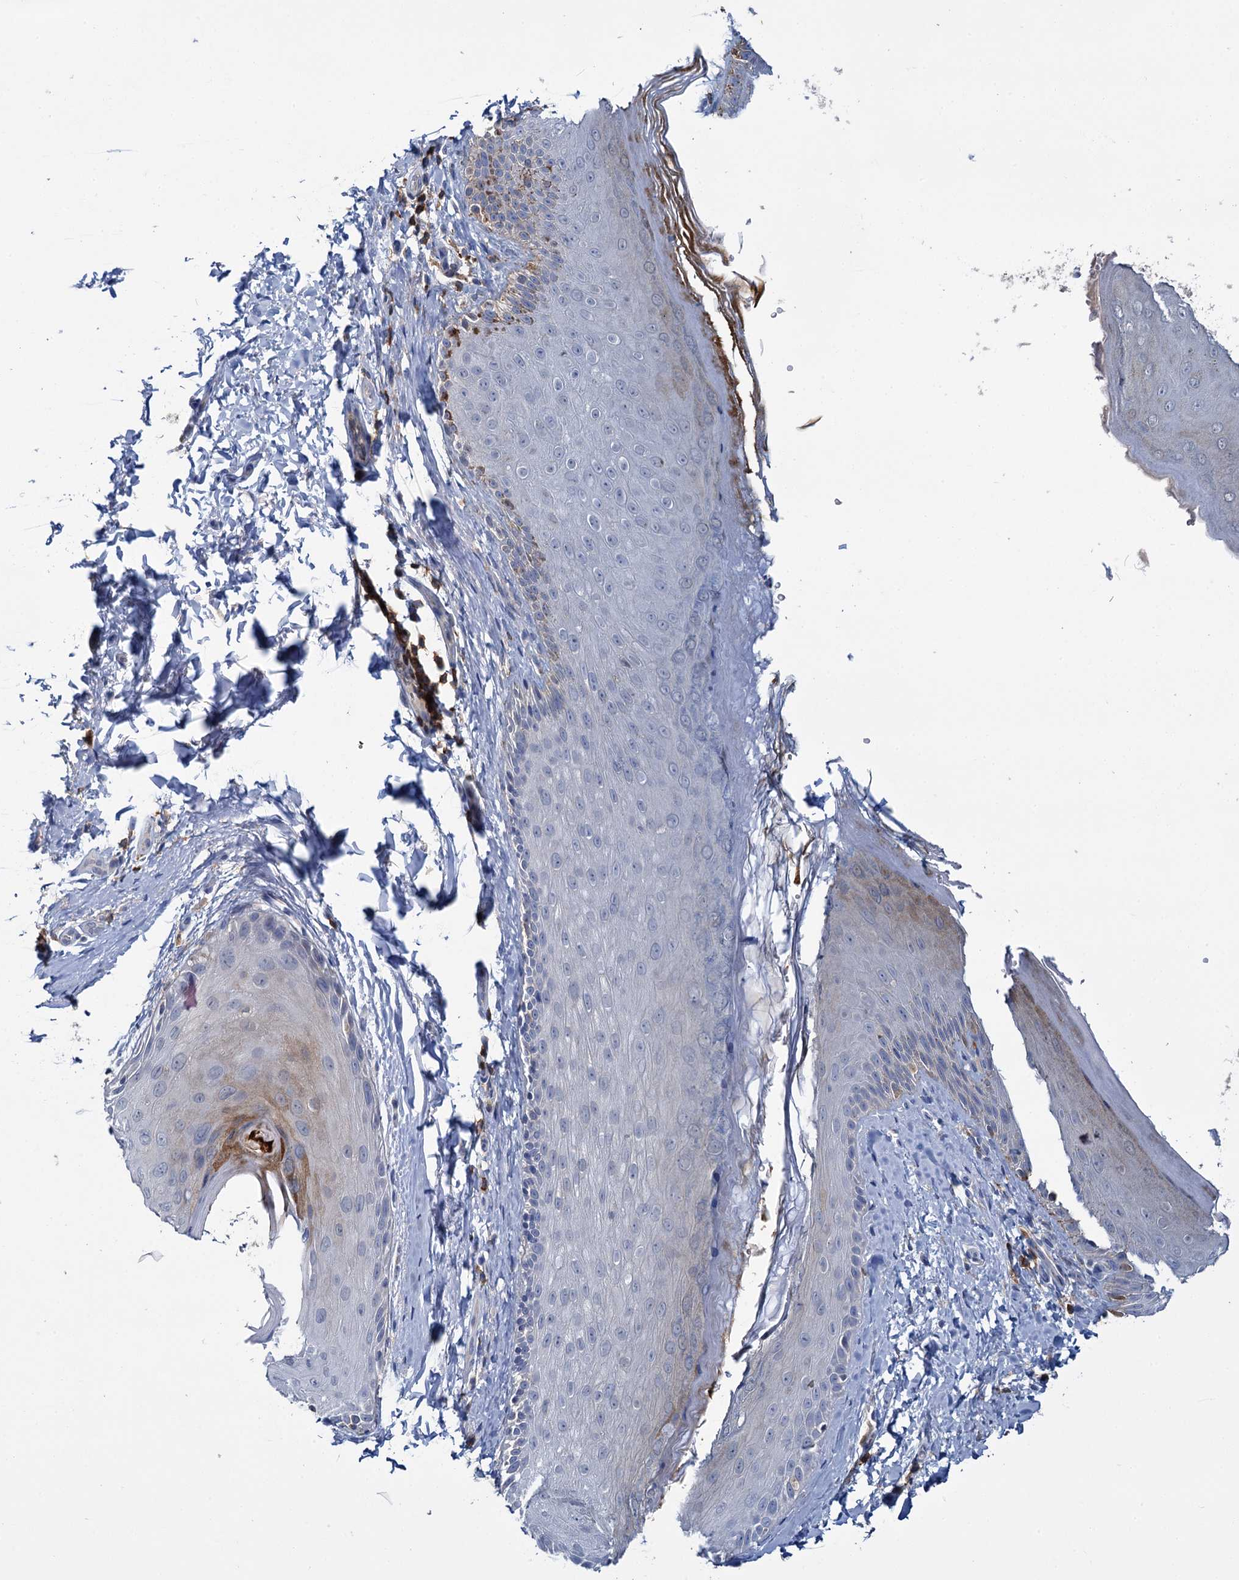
{"staining": {"intensity": "moderate", "quantity": "<25%", "location": "cytoplasmic/membranous"}, "tissue": "skin", "cell_type": "Epidermal cells", "image_type": "normal", "snomed": [{"axis": "morphology", "description": "Normal tissue, NOS"}, {"axis": "topography", "description": "Anal"}], "caption": "A histopathology image of human skin stained for a protein displays moderate cytoplasmic/membranous brown staining in epidermal cells.", "gene": "FGFR2", "patient": {"sex": "male", "age": 44}}